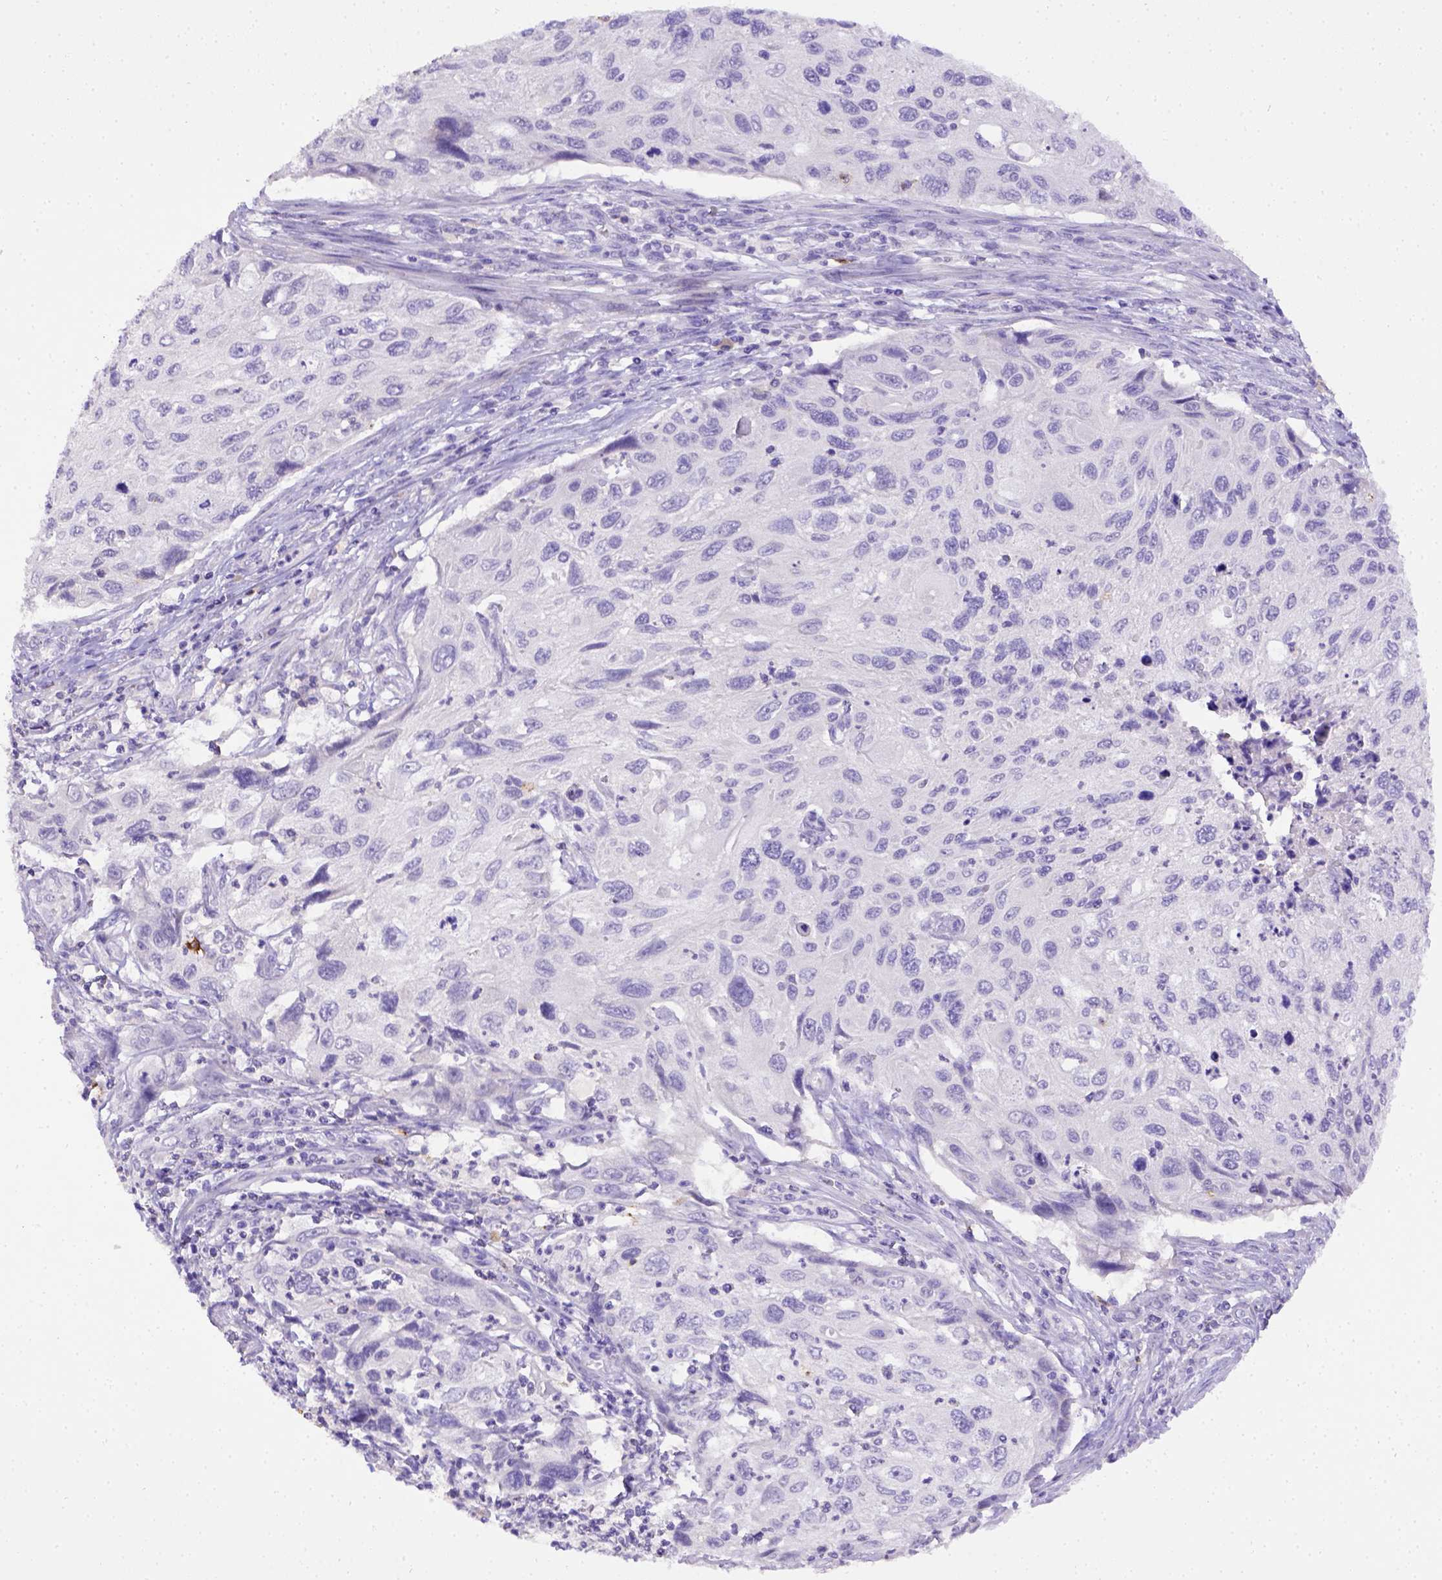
{"staining": {"intensity": "negative", "quantity": "none", "location": "none"}, "tissue": "cervical cancer", "cell_type": "Tumor cells", "image_type": "cancer", "snomed": [{"axis": "morphology", "description": "Squamous cell carcinoma, NOS"}, {"axis": "topography", "description": "Cervix"}], "caption": "Immunohistochemistry micrograph of neoplastic tissue: cervical cancer (squamous cell carcinoma) stained with DAB shows no significant protein expression in tumor cells. (Brightfield microscopy of DAB (3,3'-diaminobenzidine) immunohistochemistry at high magnification).", "gene": "B3GAT1", "patient": {"sex": "female", "age": 70}}